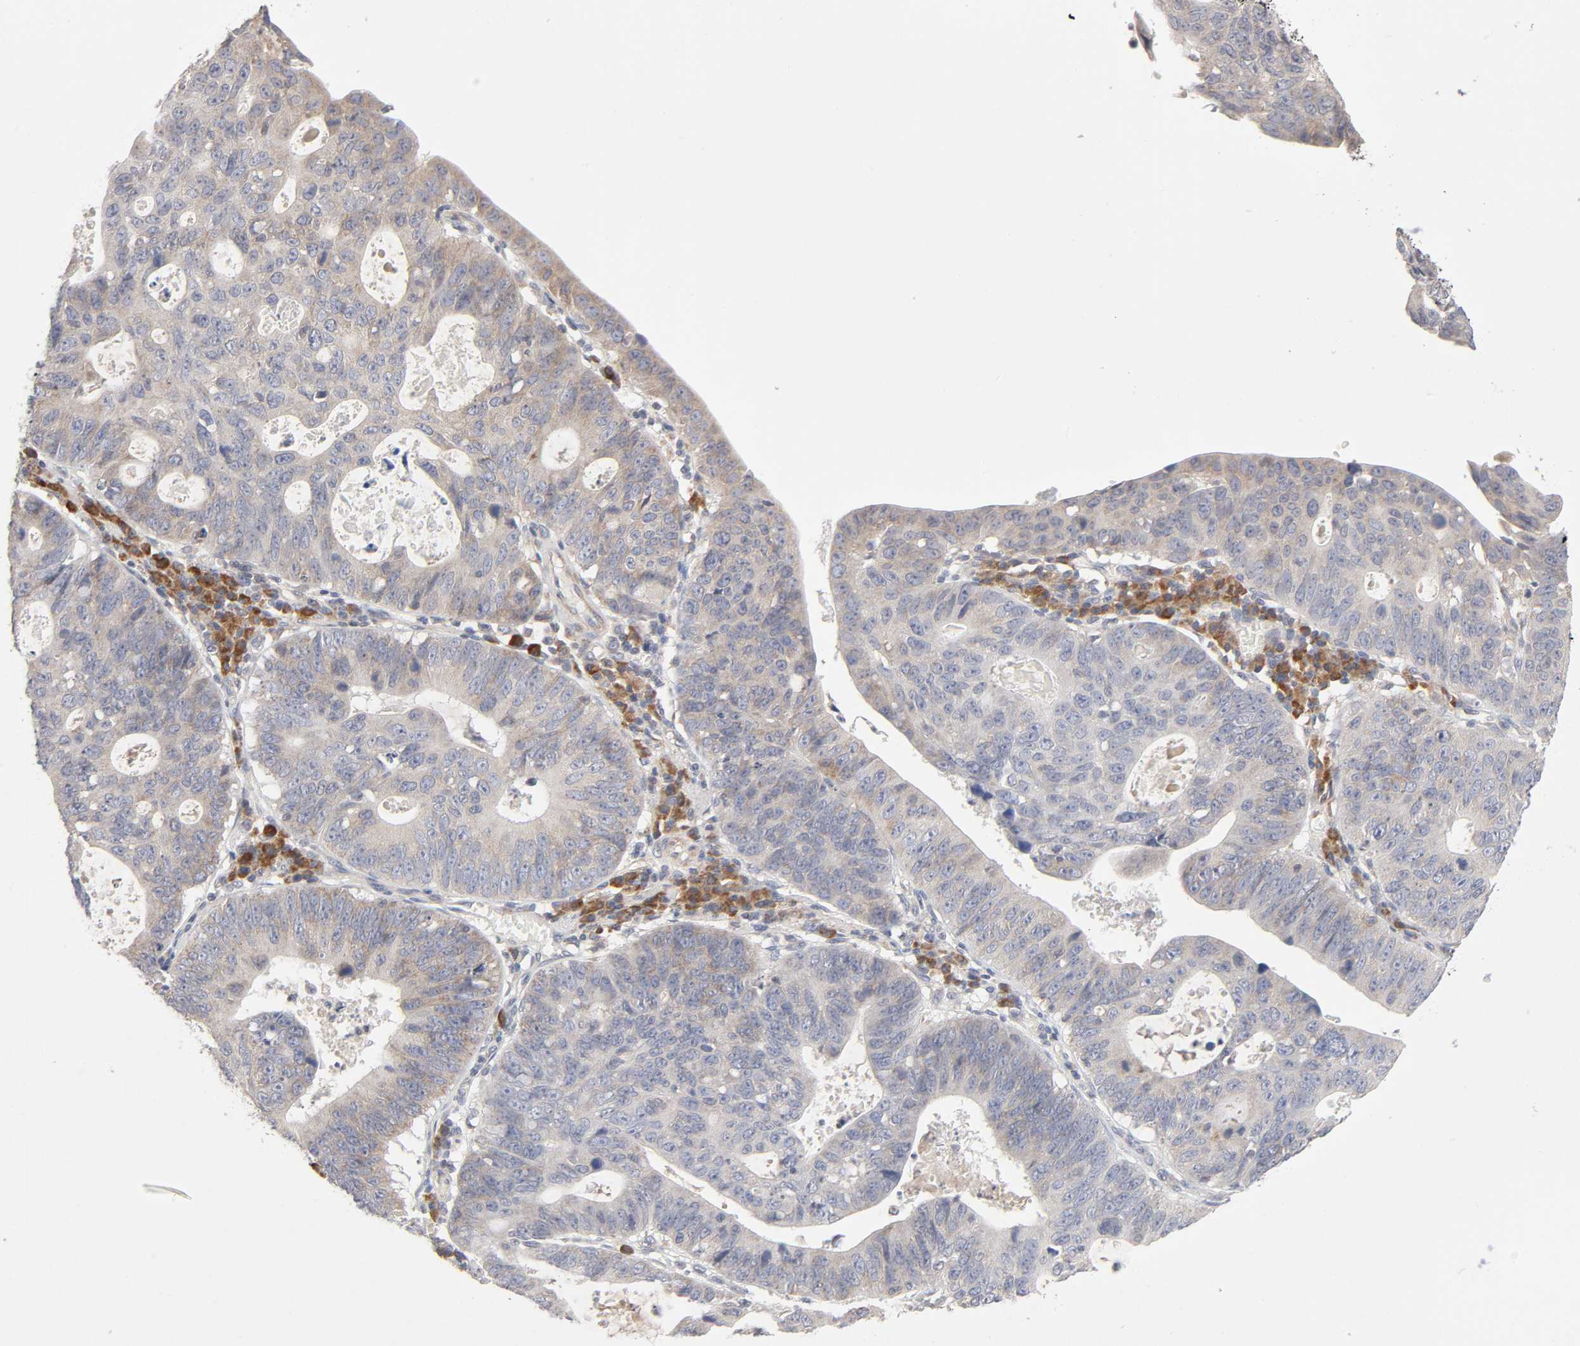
{"staining": {"intensity": "weak", "quantity": ">75%", "location": "cytoplasmic/membranous"}, "tissue": "stomach cancer", "cell_type": "Tumor cells", "image_type": "cancer", "snomed": [{"axis": "morphology", "description": "Adenocarcinoma, NOS"}, {"axis": "topography", "description": "Stomach"}], "caption": "Adenocarcinoma (stomach) was stained to show a protein in brown. There is low levels of weak cytoplasmic/membranous staining in approximately >75% of tumor cells.", "gene": "IL4R", "patient": {"sex": "male", "age": 59}}